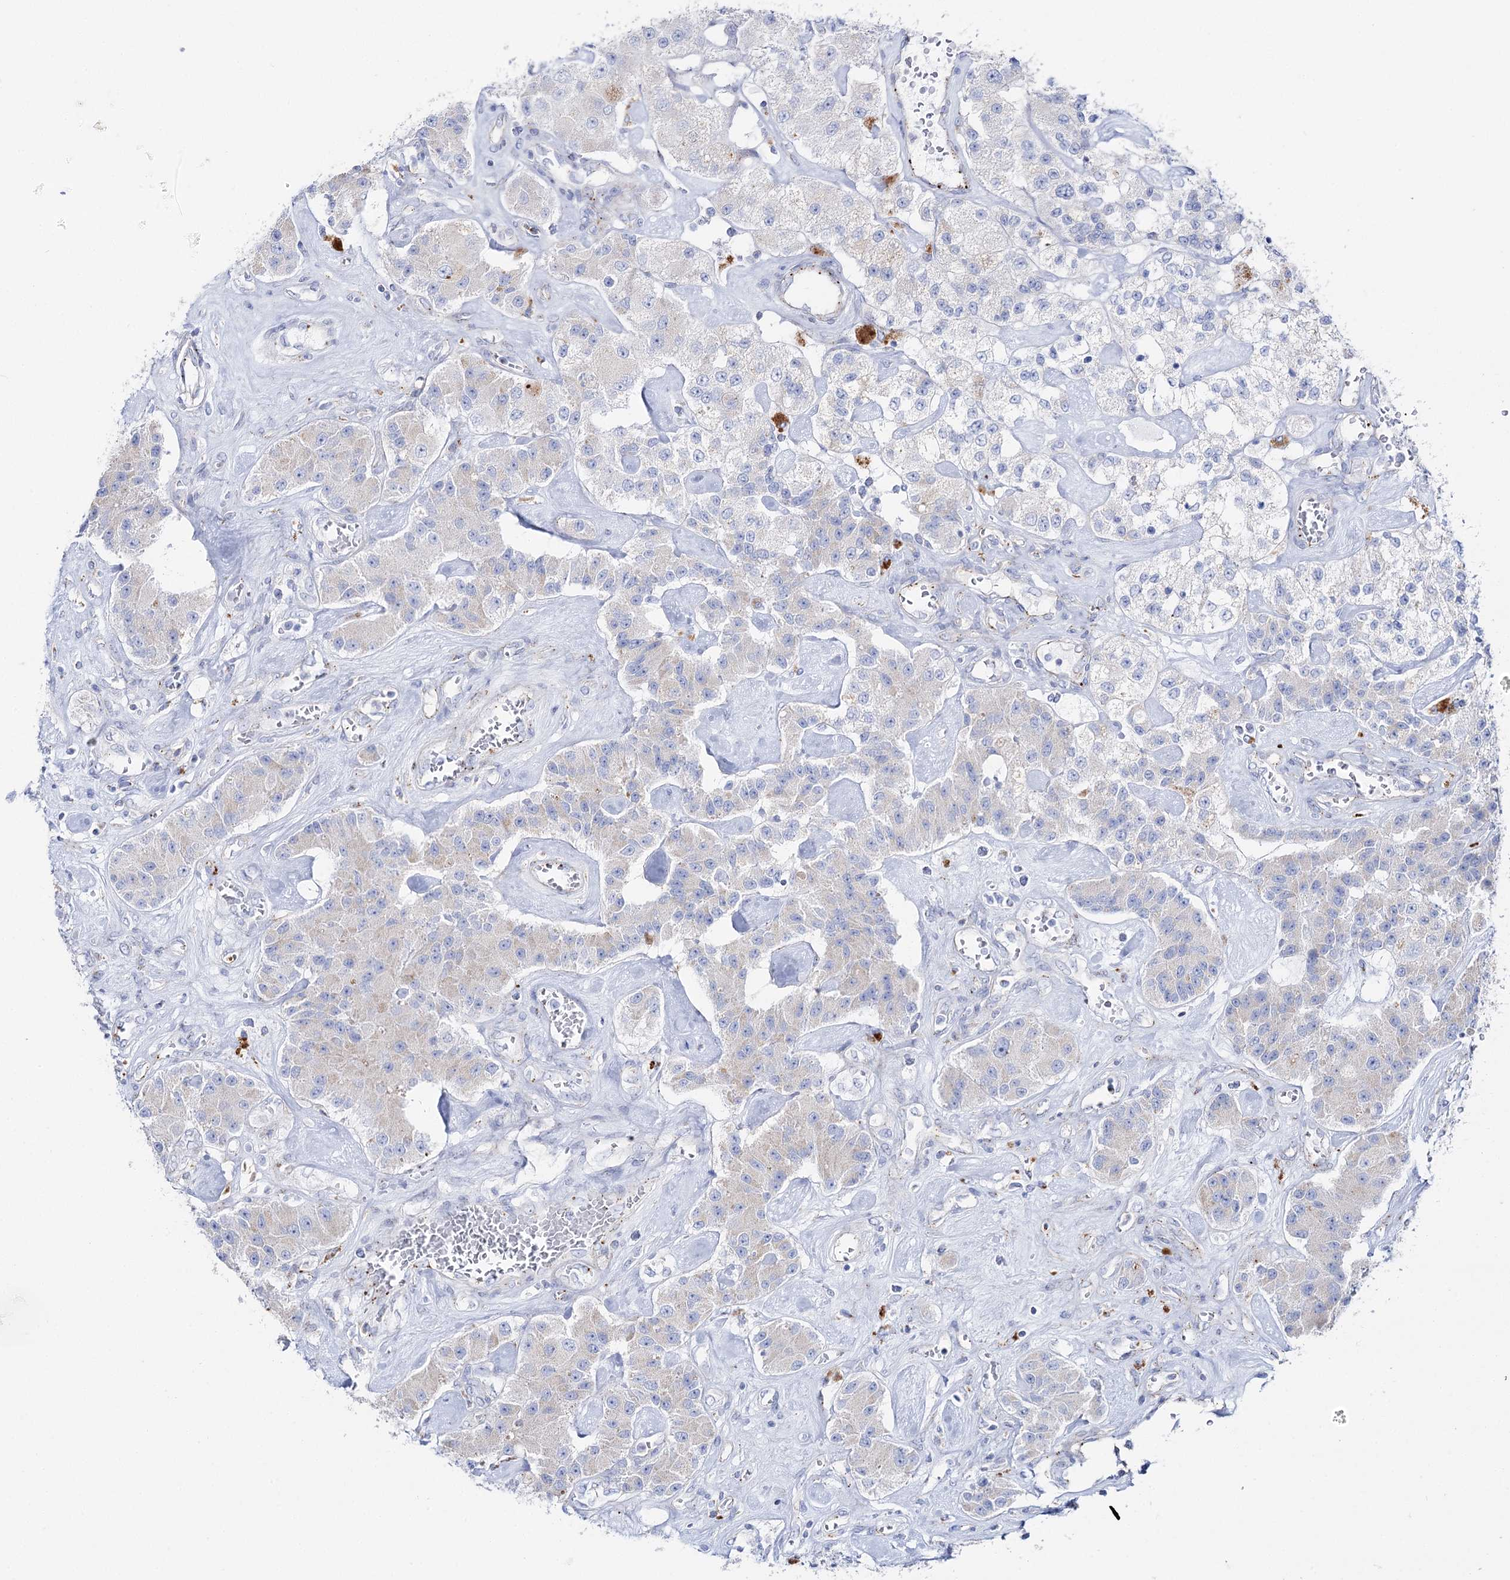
{"staining": {"intensity": "negative", "quantity": "none", "location": "none"}, "tissue": "carcinoid", "cell_type": "Tumor cells", "image_type": "cancer", "snomed": [{"axis": "morphology", "description": "Carcinoid, malignant, NOS"}, {"axis": "topography", "description": "Pancreas"}], "caption": "Carcinoid (malignant) was stained to show a protein in brown. There is no significant staining in tumor cells.", "gene": "SLC3A1", "patient": {"sex": "male", "age": 41}}